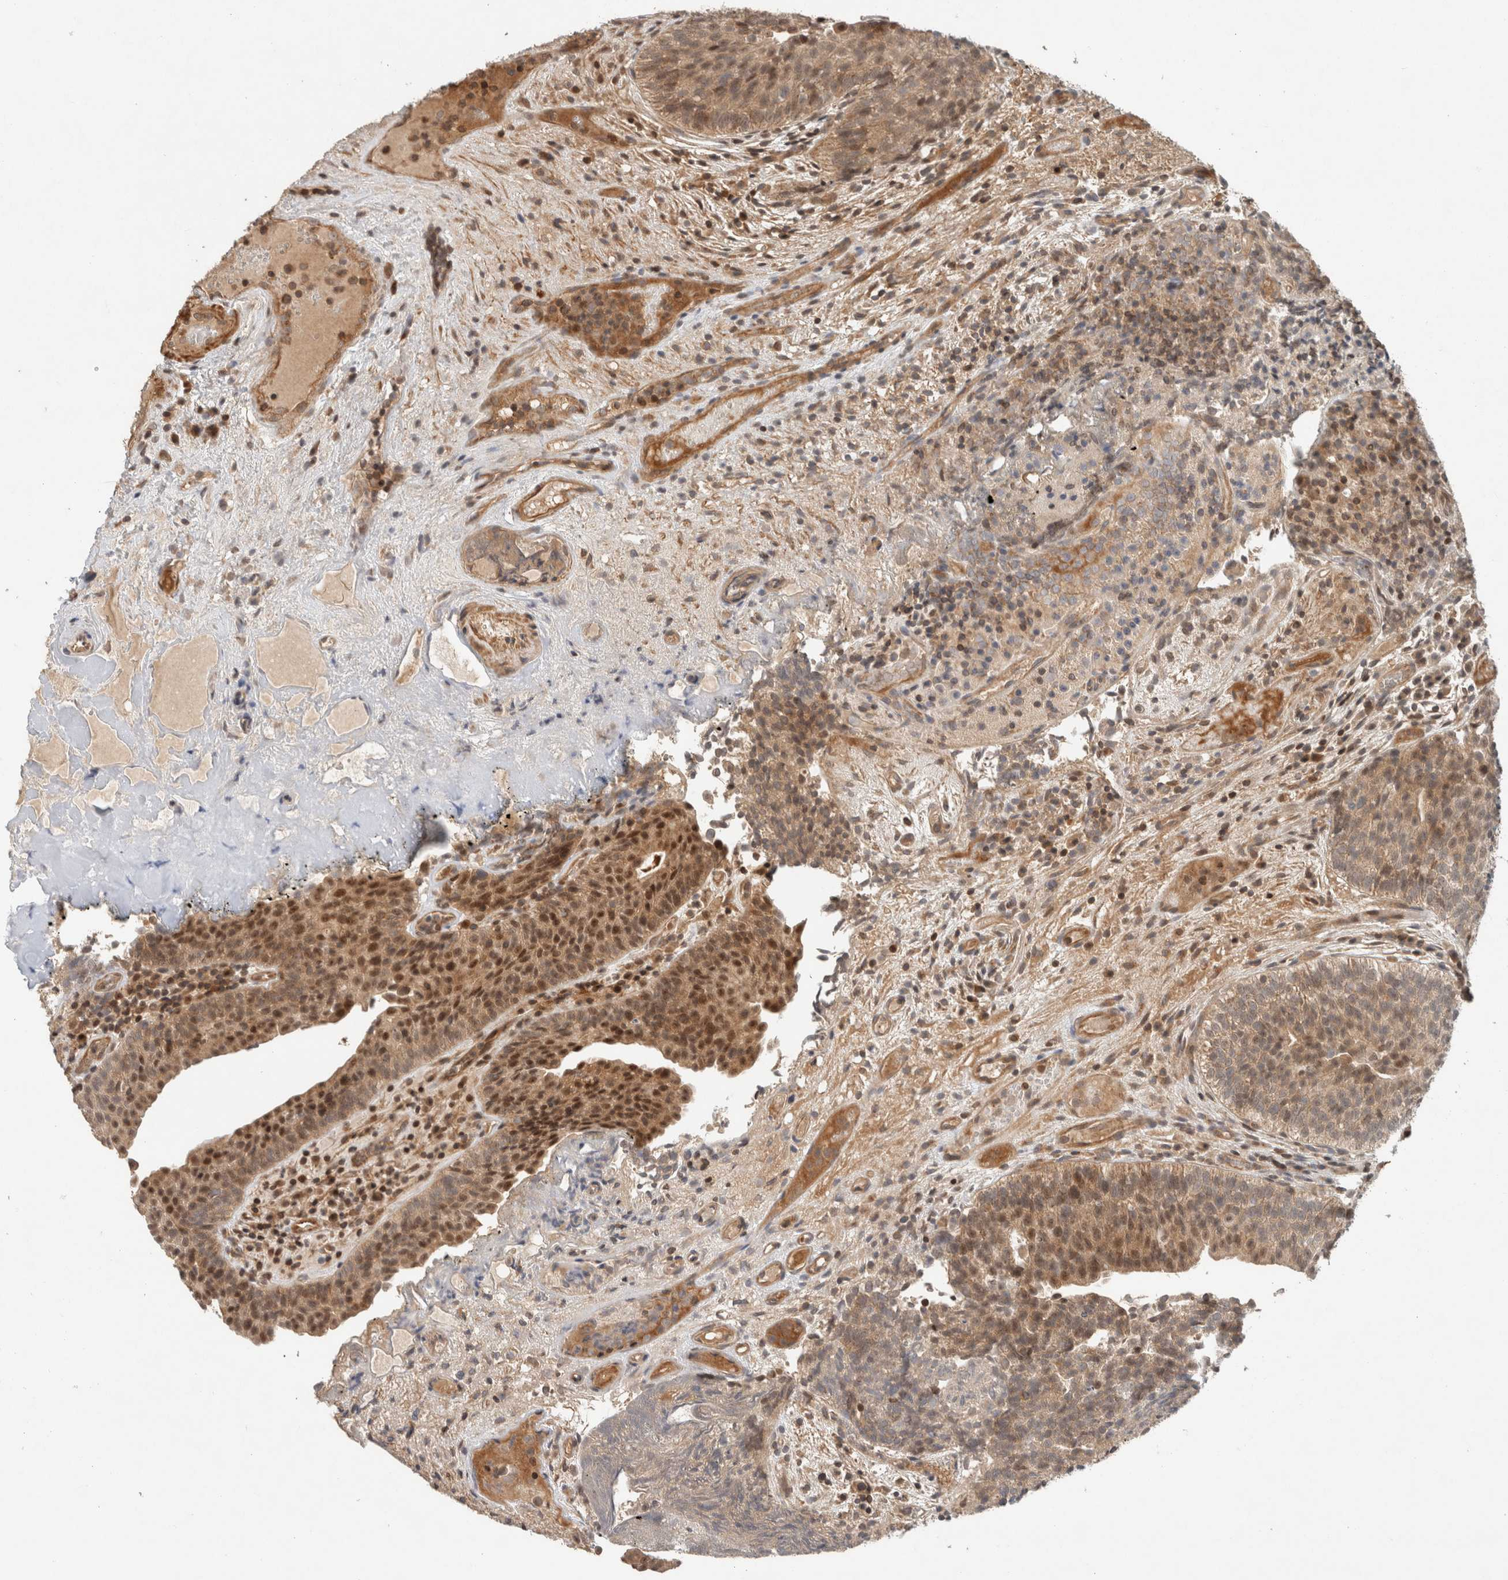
{"staining": {"intensity": "moderate", "quantity": "25%-75%", "location": "cytoplasmic/membranous,nuclear"}, "tissue": "urothelial cancer", "cell_type": "Tumor cells", "image_type": "cancer", "snomed": [{"axis": "morphology", "description": "Urothelial carcinoma, Low grade"}, {"axis": "topography", "description": "Urinary bladder"}], "caption": "Immunohistochemical staining of urothelial carcinoma (low-grade) reveals medium levels of moderate cytoplasmic/membranous and nuclear staining in about 25%-75% of tumor cells.", "gene": "CAAP1", "patient": {"sex": "male", "age": 86}}